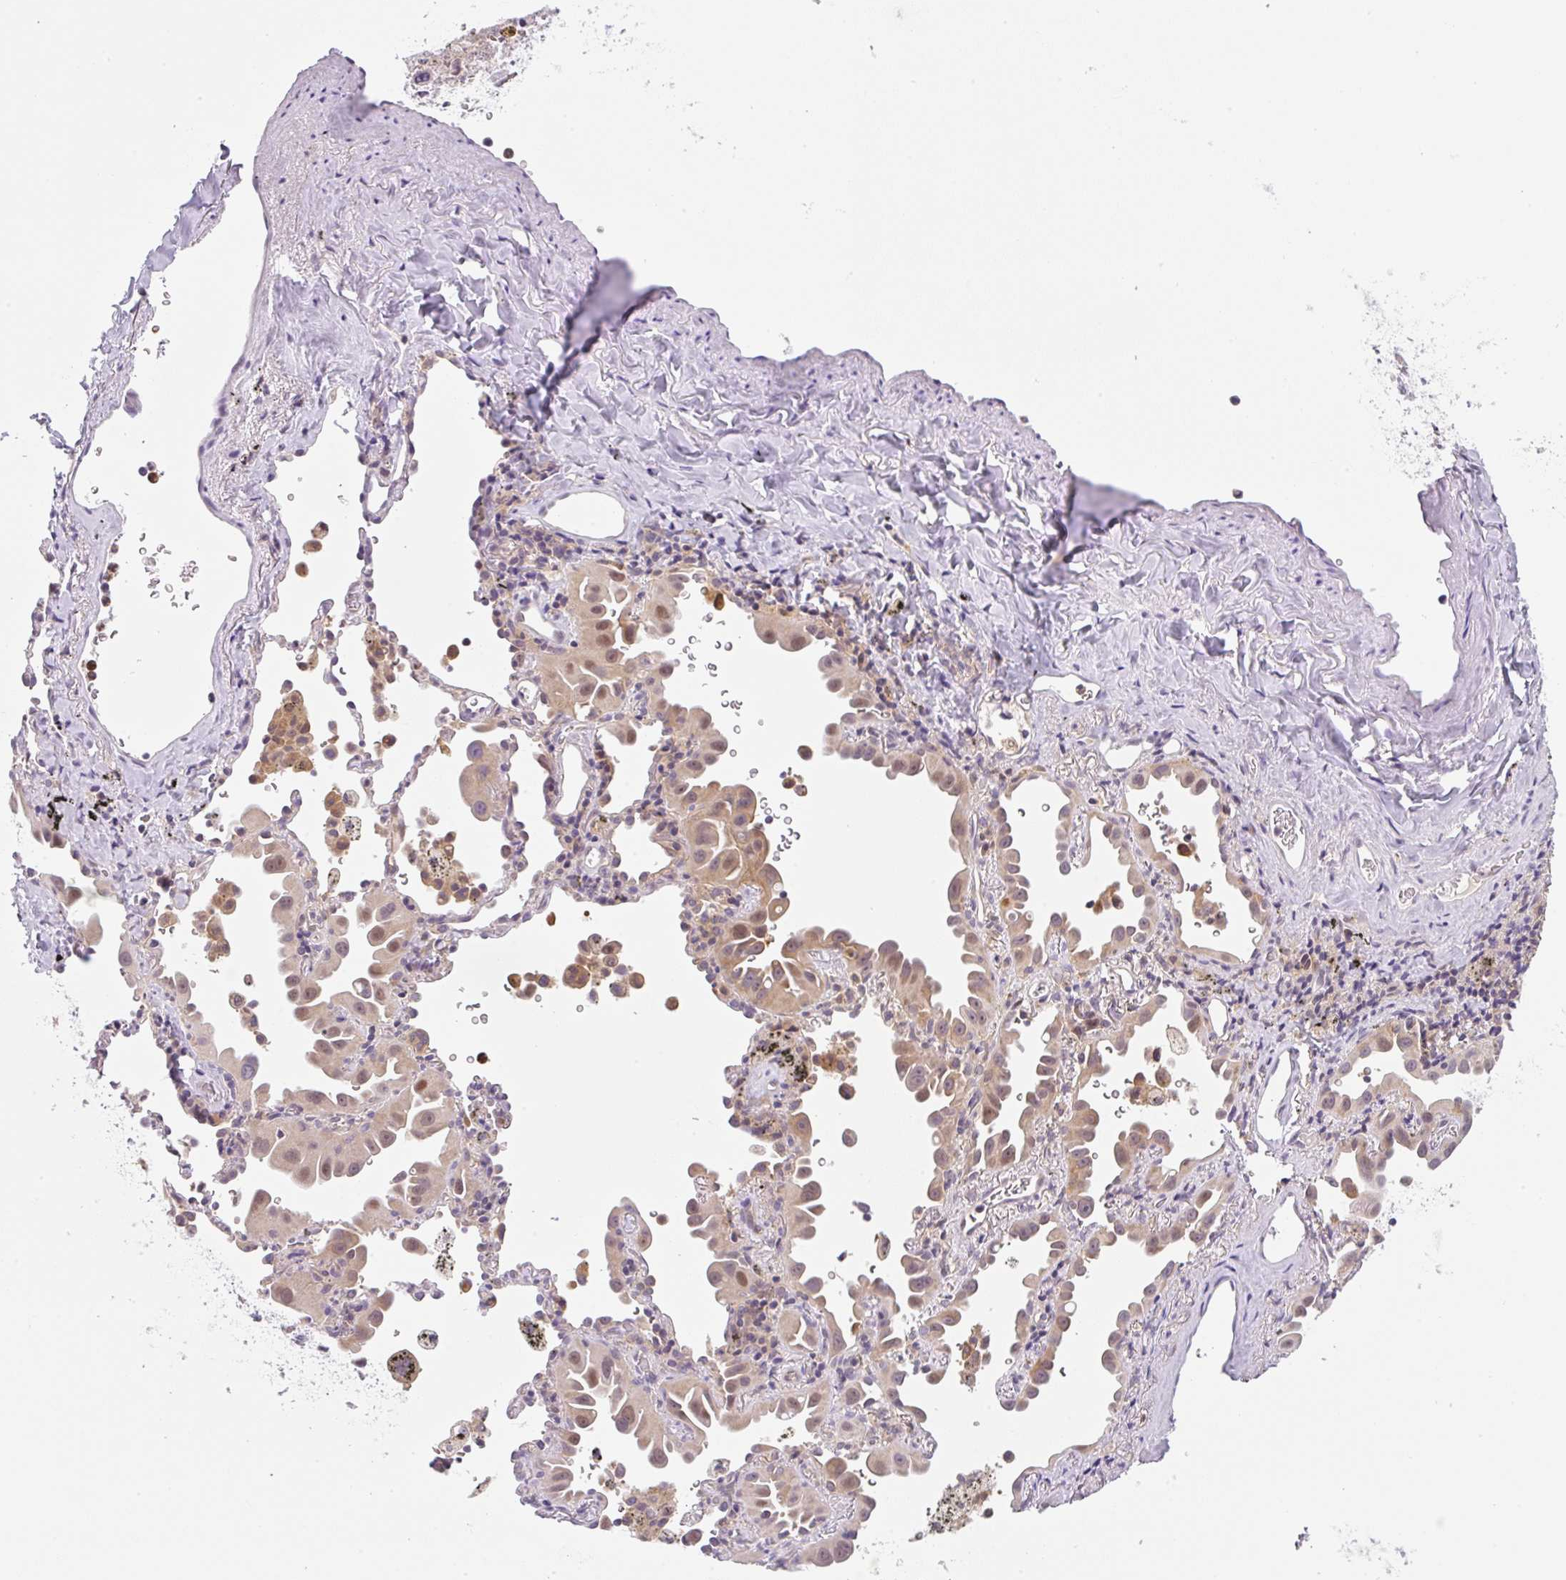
{"staining": {"intensity": "weak", "quantity": ">75%", "location": "cytoplasmic/membranous,nuclear"}, "tissue": "lung cancer", "cell_type": "Tumor cells", "image_type": "cancer", "snomed": [{"axis": "morphology", "description": "Adenocarcinoma, NOS"}, {"axis": "topography", "description": "Lung"}], "caption": "This micrograph demonstrates lung cancer stained with IHC to label a protein in brown. The cytoplasmic/membranous and nuclear of tumor cells show weak positivity for the protein. Nuclei are counter-stained blue.", "gene": "OMA1", "patient": {"sex": "male", "age": 68}}